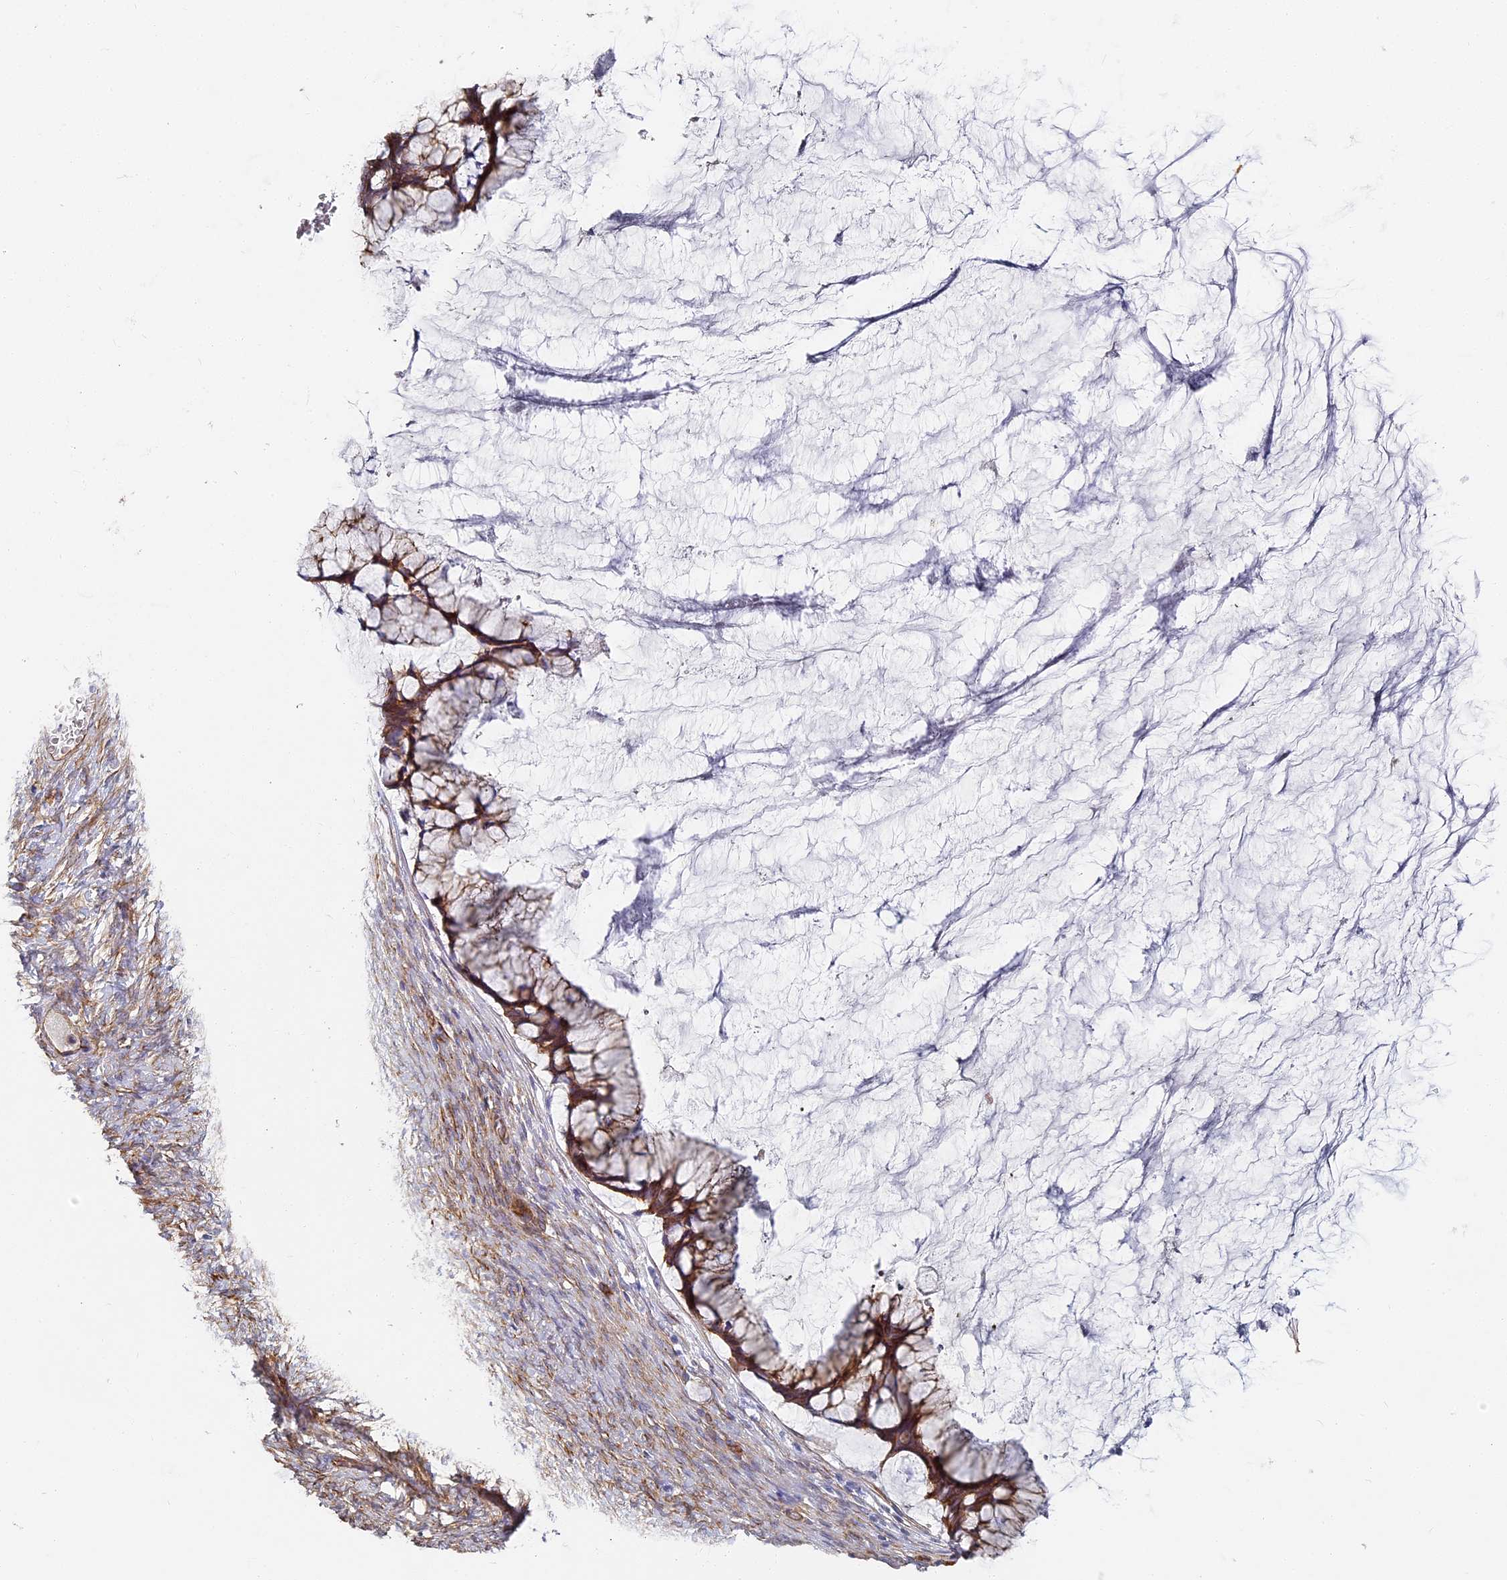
{"staining": {"intensity": "moderate", "quantity": ">75%", "location": "cytoplasmic/membranous"}, "tissue": "ovarian cancer", "cell_type": "Tumor cells", "image_type": "cancer", "snomed": [{"axis": "morphology", "description": "Cystadenocarcinoma, mucinous, NOS"}, {"axis": "topography", "description": "Ovary"}], "caption": "Immunohistochemical staining of ovarian cancer (mucinous cystadenocarcinoma) demonstrates moderate cytoplasmic/membranous protein positivity in approximately >75% of tumor cells.", "gene": "CCDC30", "patient": {"sex": "female", "age": 42}}